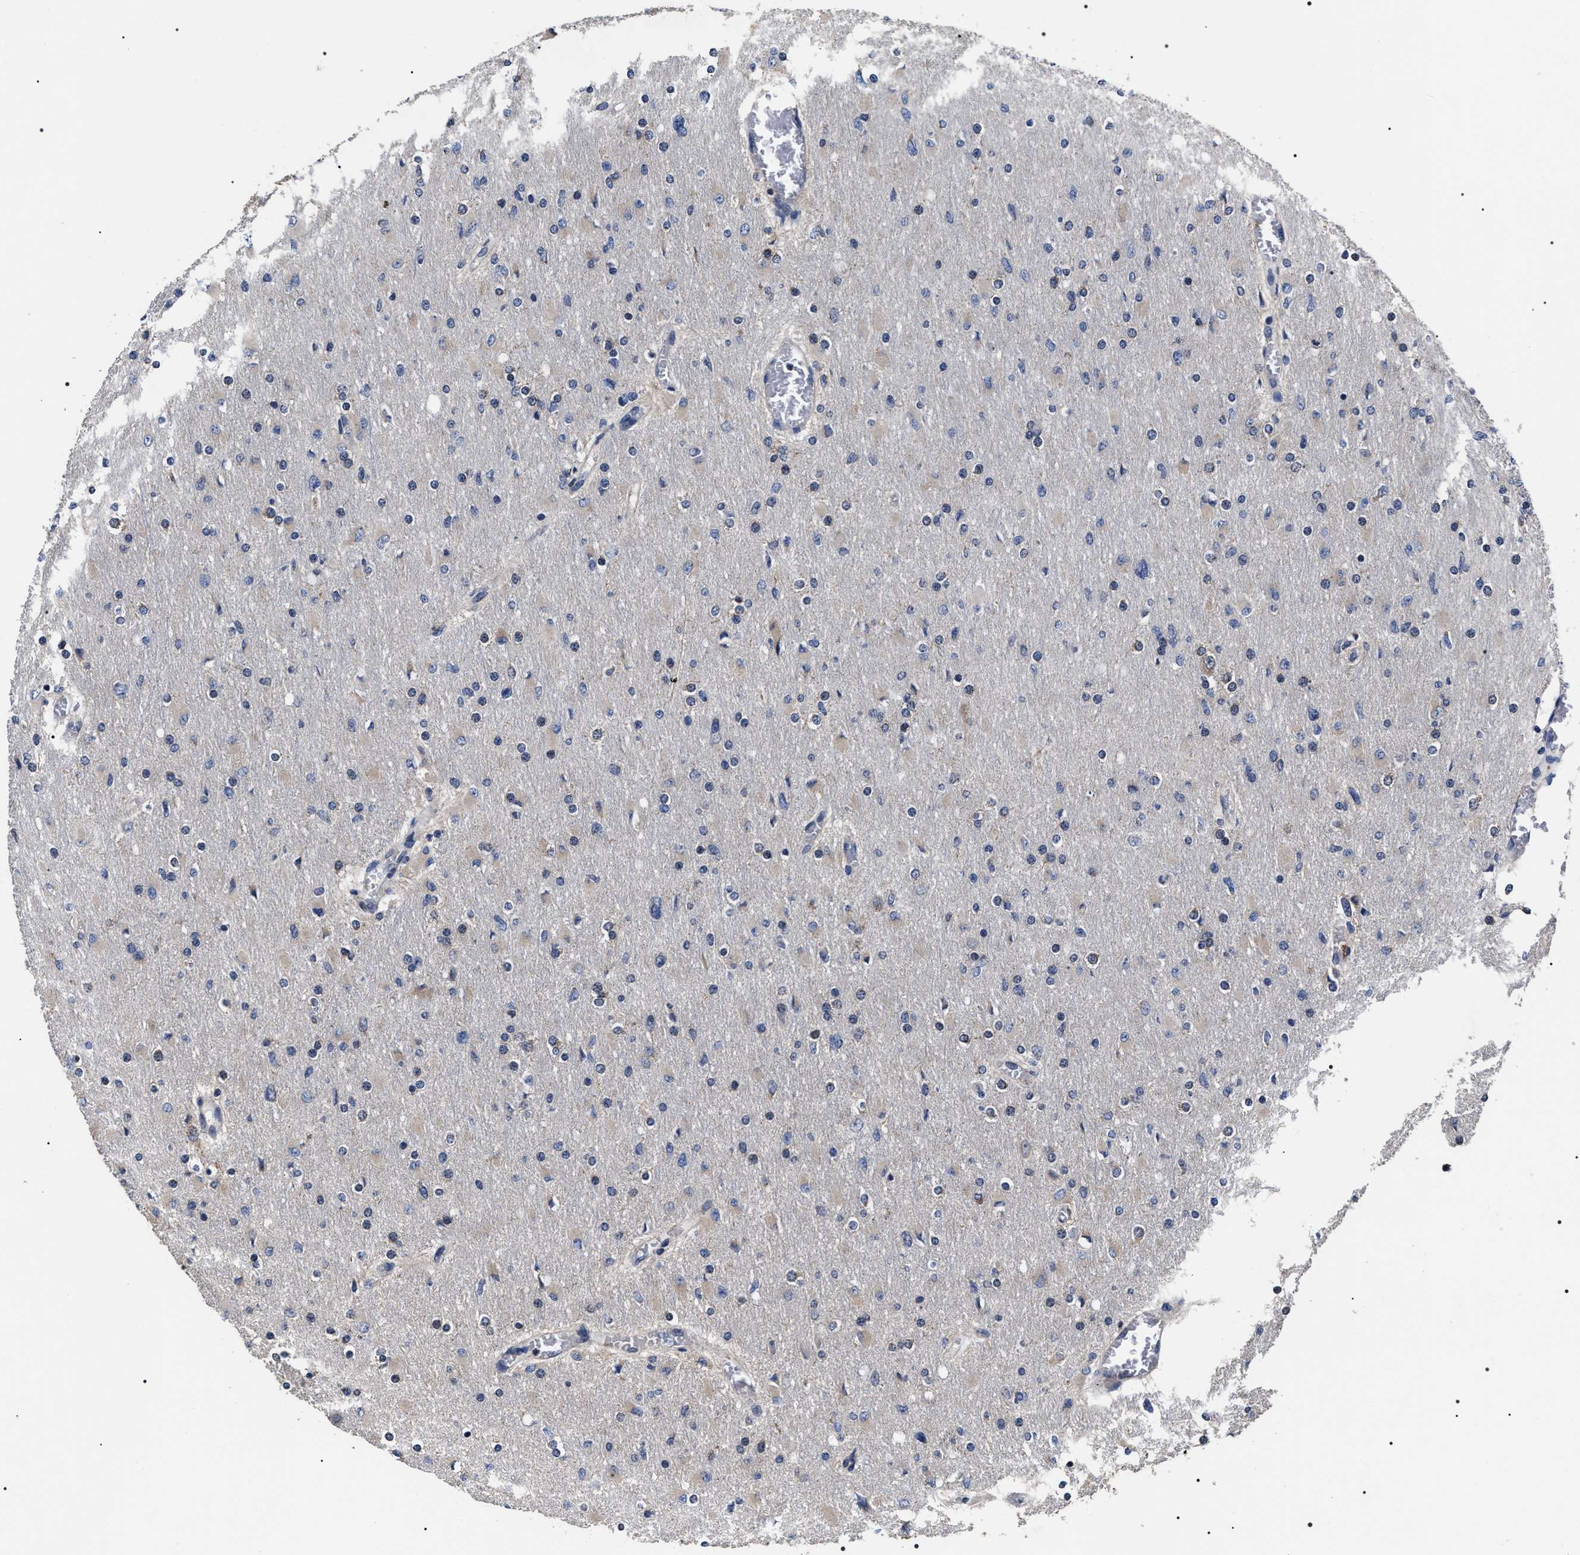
{"staining": {"intensity": "negative", "quantity": "none", "location": "none"}, "tissue": "glioma", "cell_type": "Tumor cells", "image_type": "cancer", "snomed": [{"axis": "morphology", "description": "Glioma, malignant, High grade"}, {"axis": "topography", "description": "Cerebral cortex"}], "caption": "This is an immunohistochemistry micrograph of high-grade glioma (malignant). There is no expression in tumor cells.", "gene": "MIS18A", "patient": {"sex": "female", "age": 36}}